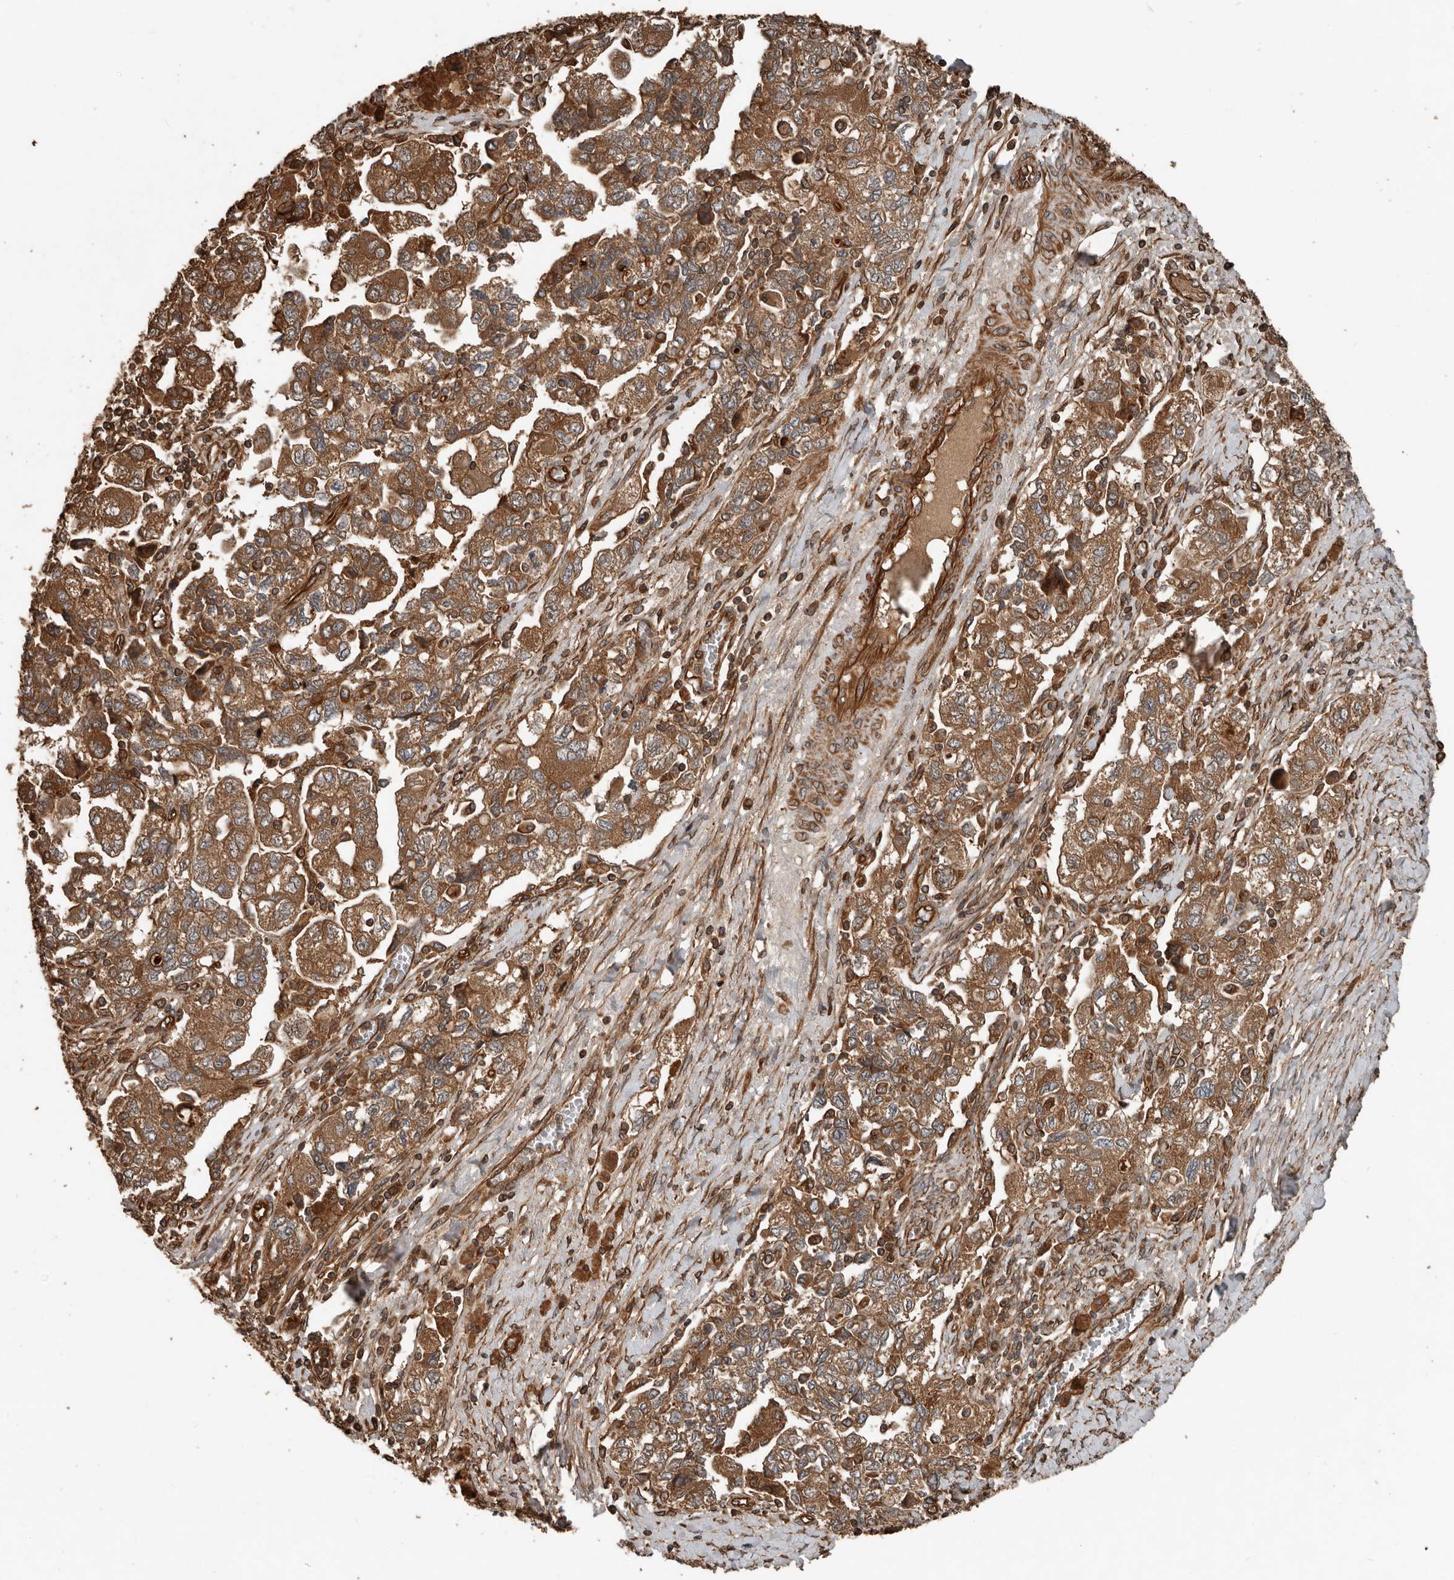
{"staining": {"intensity": "moderate", "quantity": ">75%", "location": "cytoplasmic/membranous"}, "tissue": "ovarian cancer", "cell_type": "Tumor cells", "image_type": "cancer", "snomed": [{"axis": "morphology", "description": "Carcinoma, NOS"}, {"axis": "morphology", "description": "Cystadenocarcinoma, serous, NOS"}, {"axis": "topography", "description": "Ovary"}], "caption": "Protein positivity by immunohistochemistry (IHC) exhibits moderate cytoplasmic/membranous staining in about >75% of tumor cells in ovarian carcinoma.", "gene": "YOD1", "patient": {"sex": "female", "age": 69}}